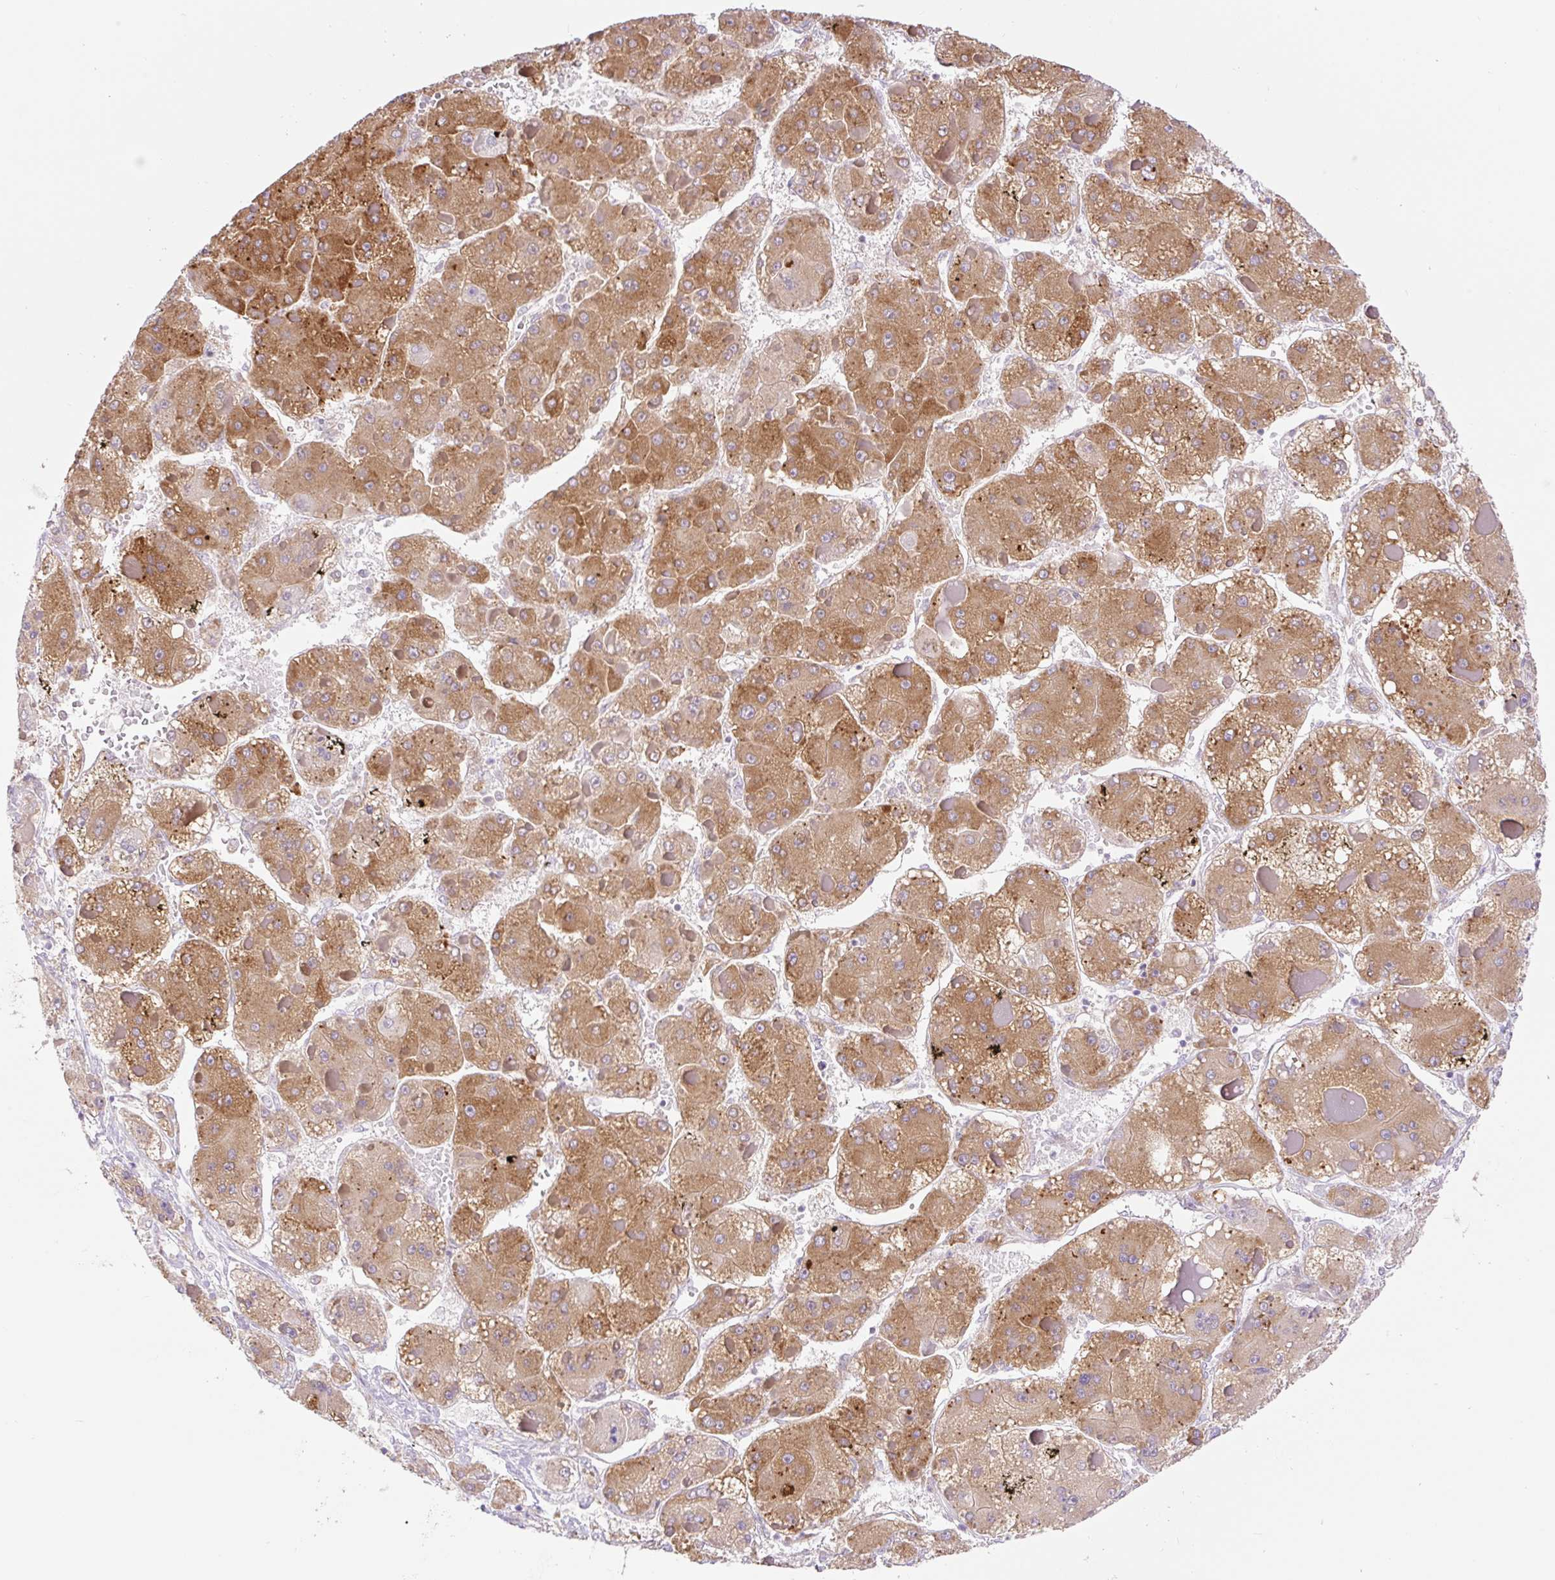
{"staining": {"intensity": "moderate", "quantity": ">75%", "location": "cytoplasmic/membranous"}, "tissue": "liver cancer", "cell_type": "Tumor cells", "image_type": "cancer", "snomed": [{"axis": "morphology", "description": "Carcinoma, Hepatocellular, NOS"}, {"axis": "topography", "description": "Liver"}], "caption": "Immunohistochemical staining of liver cancer (hepatocellular carcinoma) reveals moderate cytoplasmic/membranous protein expression in about >75% of tumor cells.", "gene": "POFUT1", "patient": {"sex": "female", "age": 73}}